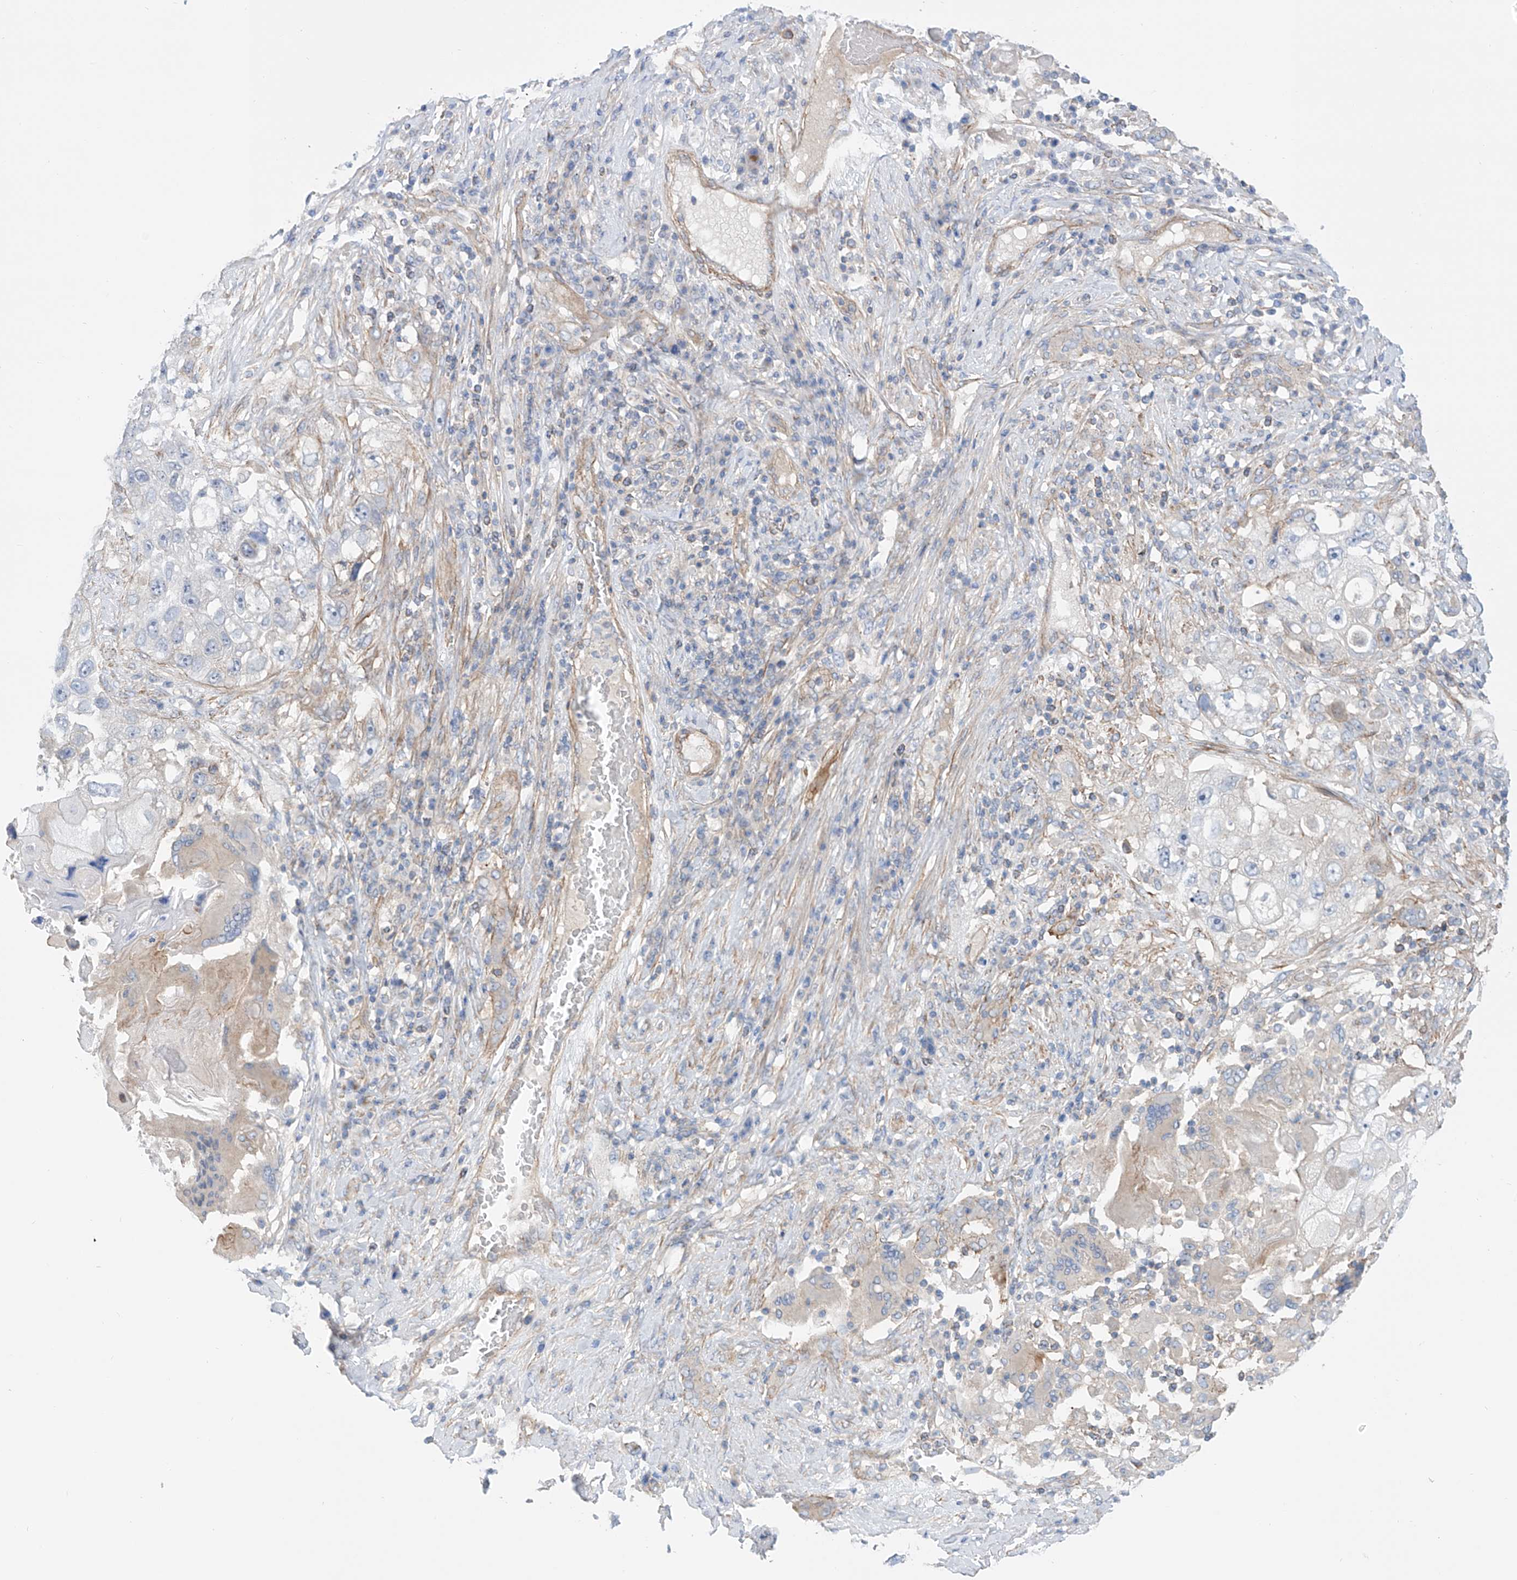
{"staining": {"intensity": "negative", "quantity": "none", "location": "none"}, "tissue": "lung cancer", "cell_type": "Tumor cells", "image_type": "cancer", "snomed": [{"axis": "morphology", "description": "Squamous cell carcinoma, NOS"}, {"axis": "topography", "description": "Lung"}], "caption": "DAB (3,3'-diaminobenzidine) immunohistochemical staining of squamous cell carcinoma (lung) shows no significant positivity in tumor cells. The staining is performed using DAB (3,3'-diaminobenzidine) brown chromogen with nuclei counter-stained in using hematoxylin.", "gene": "TMEM209", "patient": {"sex": "male", "age": 61}}